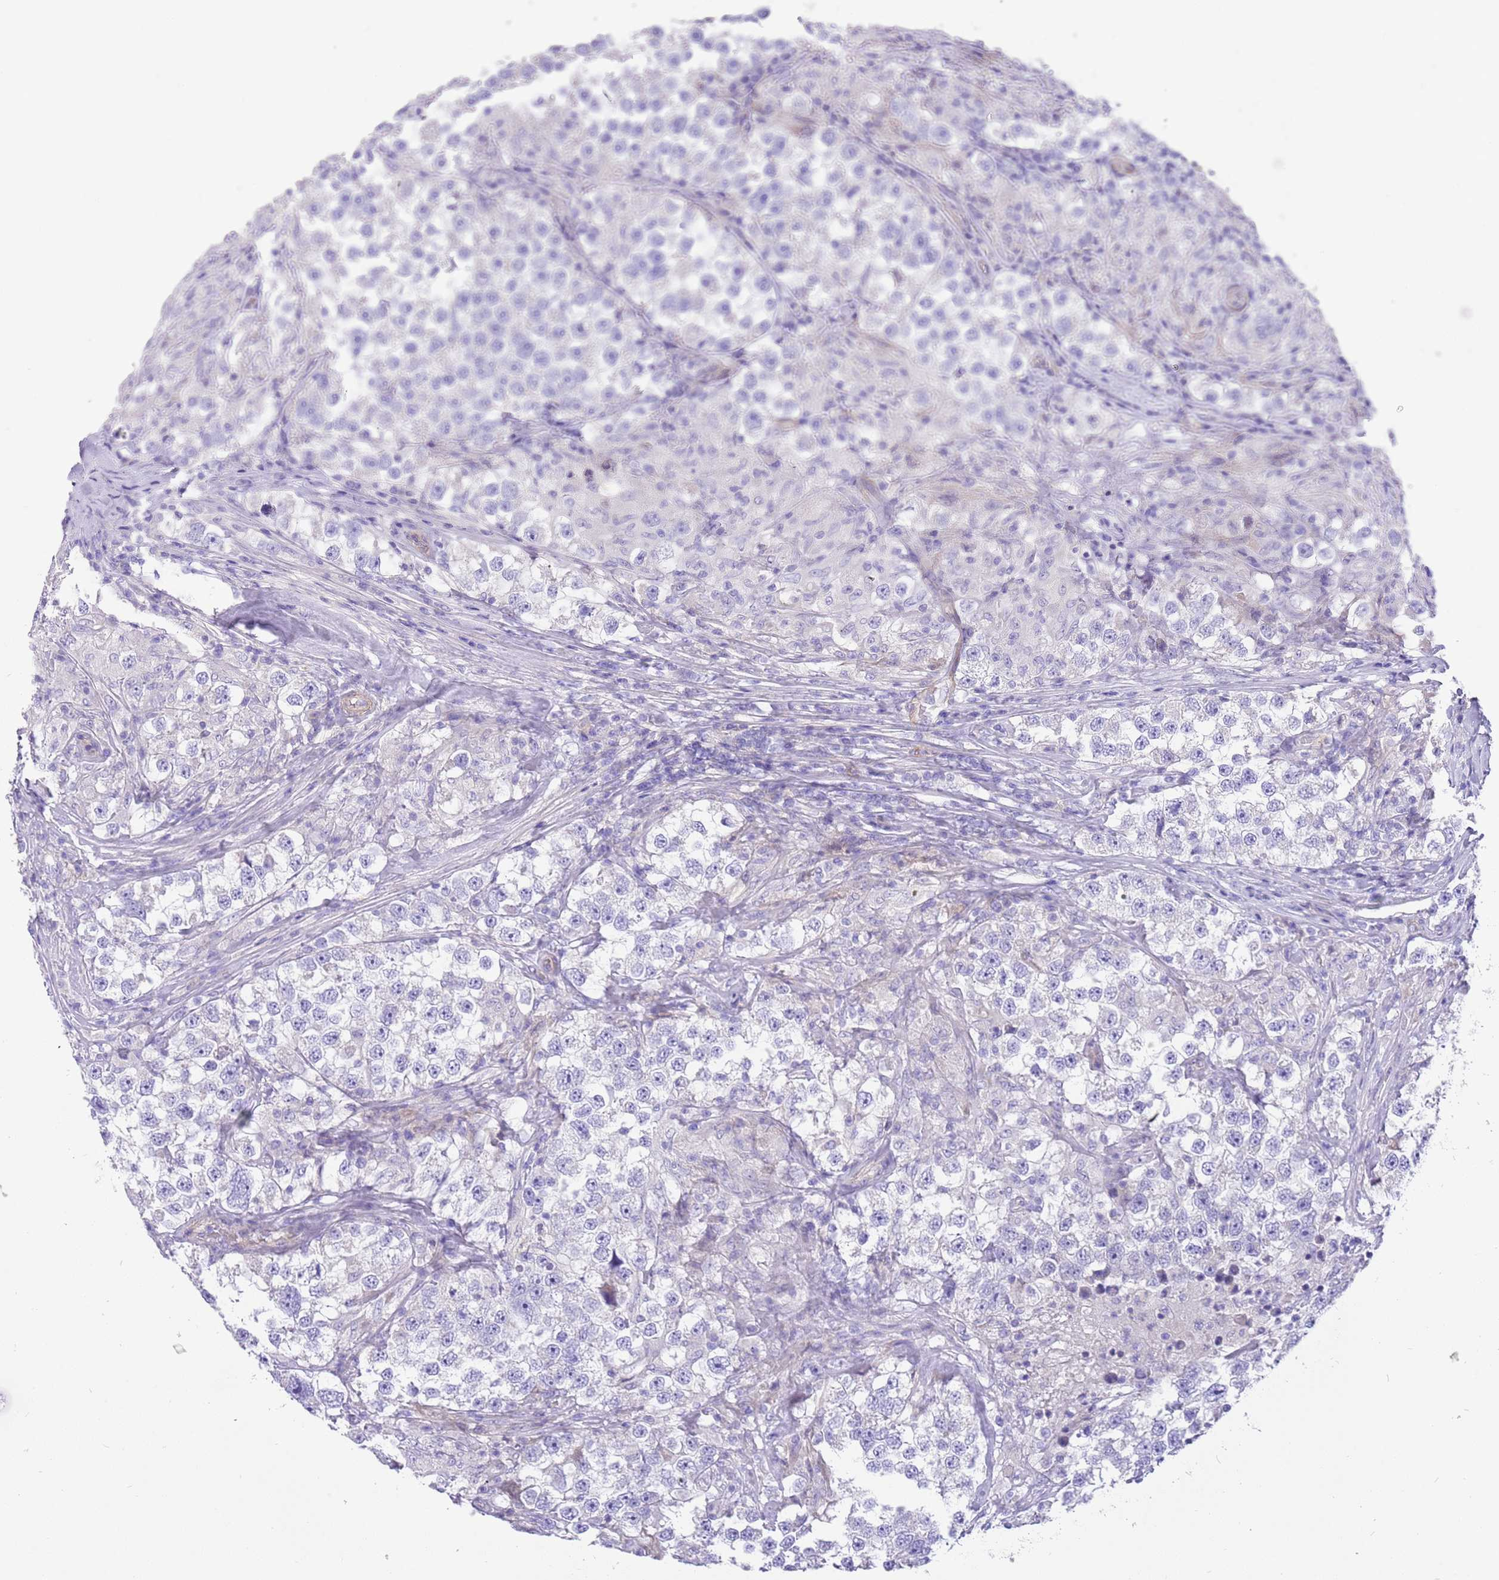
{"staining": {"intensity": "negative", "quantity": "none", "location": "none"}, "tissue": "testis cancer", "cell_type": "Tumor cells", "image_type": "cancer", "snomed": [{"axis": "morphology", "description": "Seminoma, NOS"}, {"axis": "topography", "description": "Testis"}], "caption": "DAB immunohistochemical staining of human testis seminoma shows no significant positivity in tumor cells. (Stains: DAB (3,3'-diaminobenzidine) IHC with hematoxylin counter stain, Microscopy: brightfield microscopy at high magnification).", "gene": "SERINC3", "patient": {"sex": "male", "age": 46}}